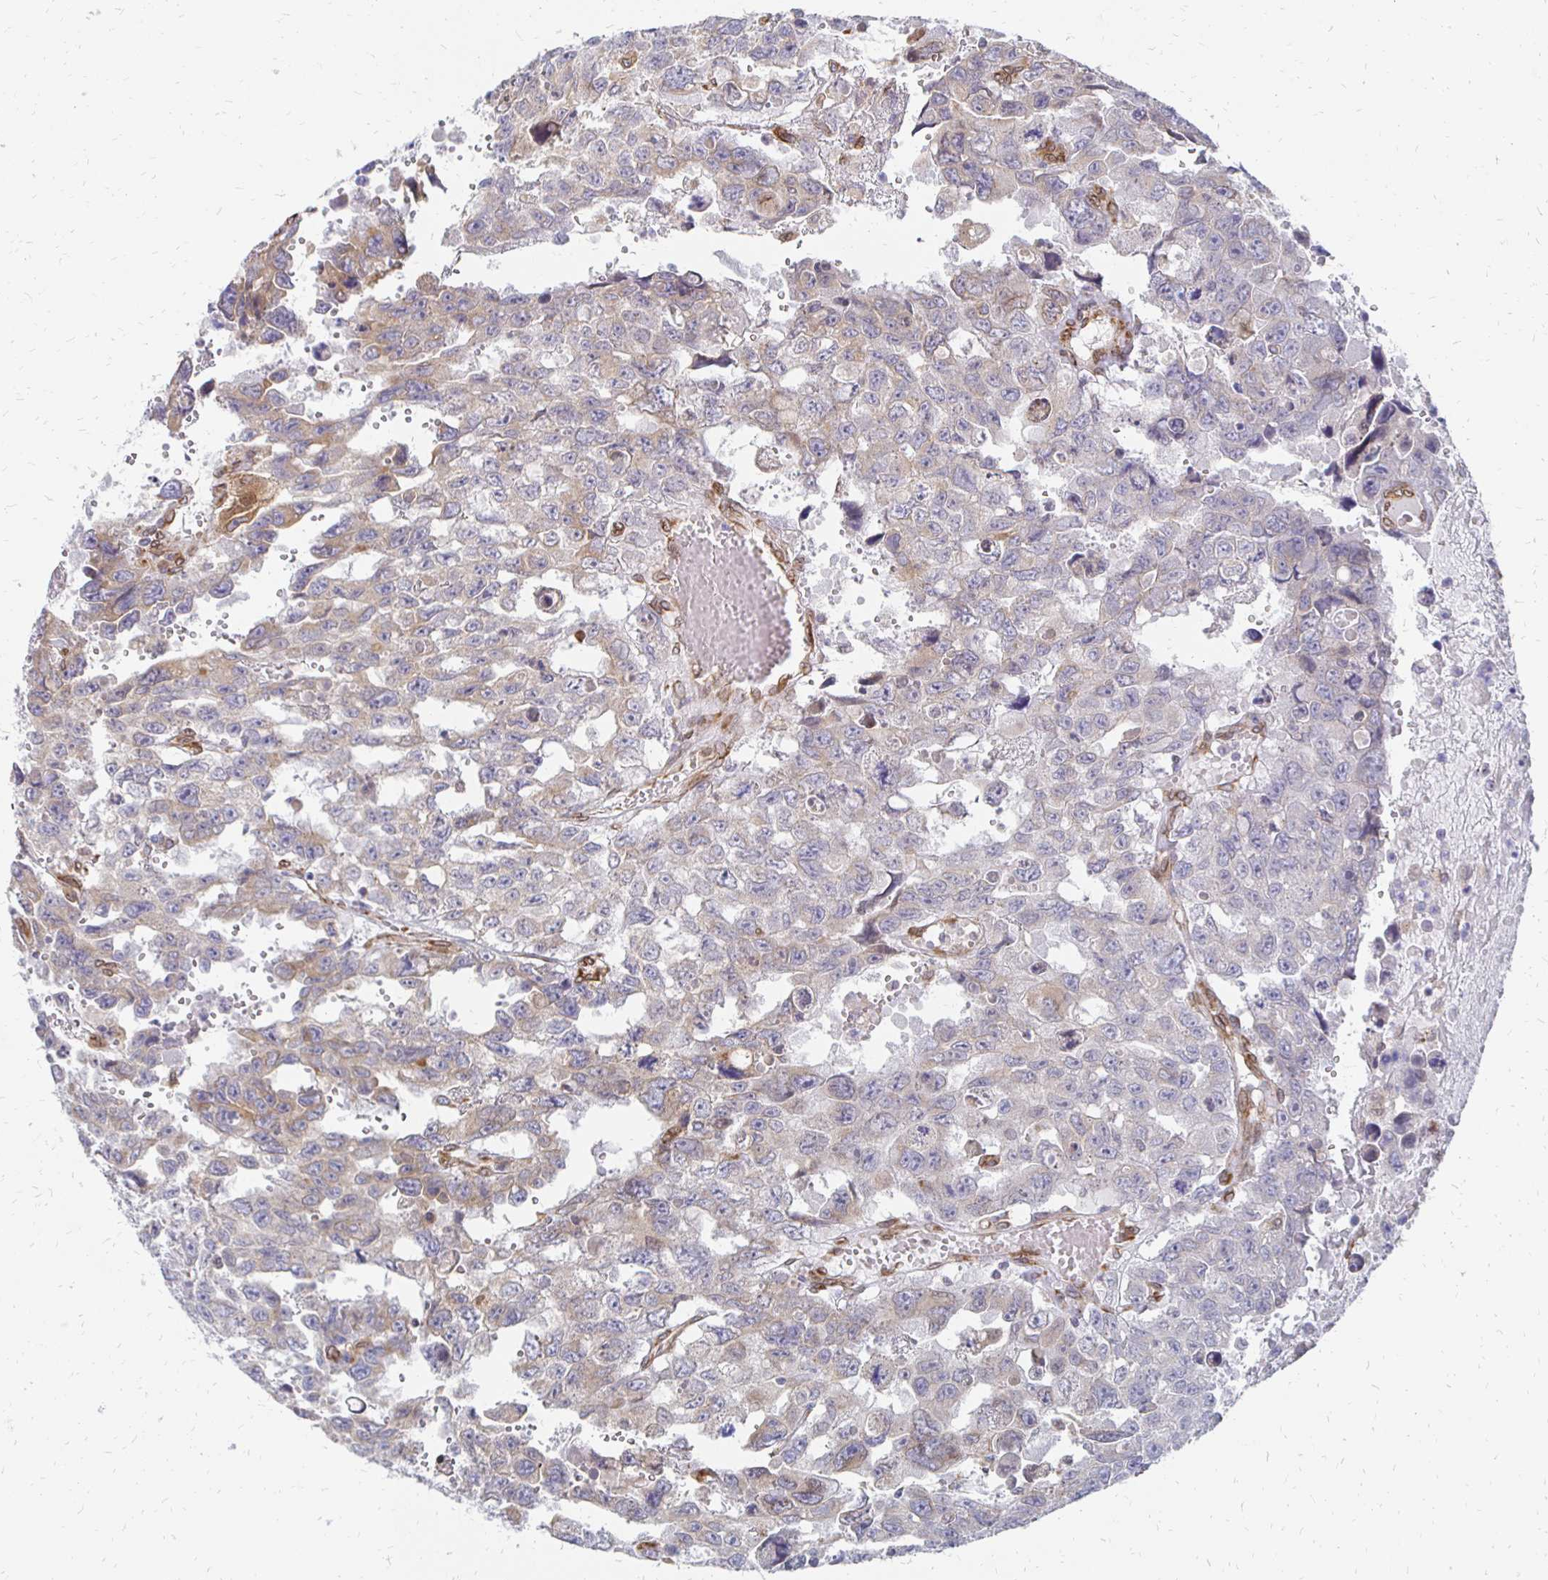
{"staining": {"intensity": "weak", "quantity": "25%-75%", "location": "cytoplasmic/membranous"}, "tissue": "testis cancer", "cell_type": "Tumor cells", "image_type": "cancer", "snomed": [{"axis": "morphology", "description": "Seminoma, NOS"}, {"axis": "topography", "description": "Testis"}], "caption": "Immunohistochemical staining of human testis seminoma displays low levels of weak cytoplasmic/membranous protein expression in approximately 25%-75% of tumor cells. (brown staining indicates protein expression, while blue staining denotes nuclei).", "gene": "PELI3", "patient": {"sex": "male", "age": 26}}